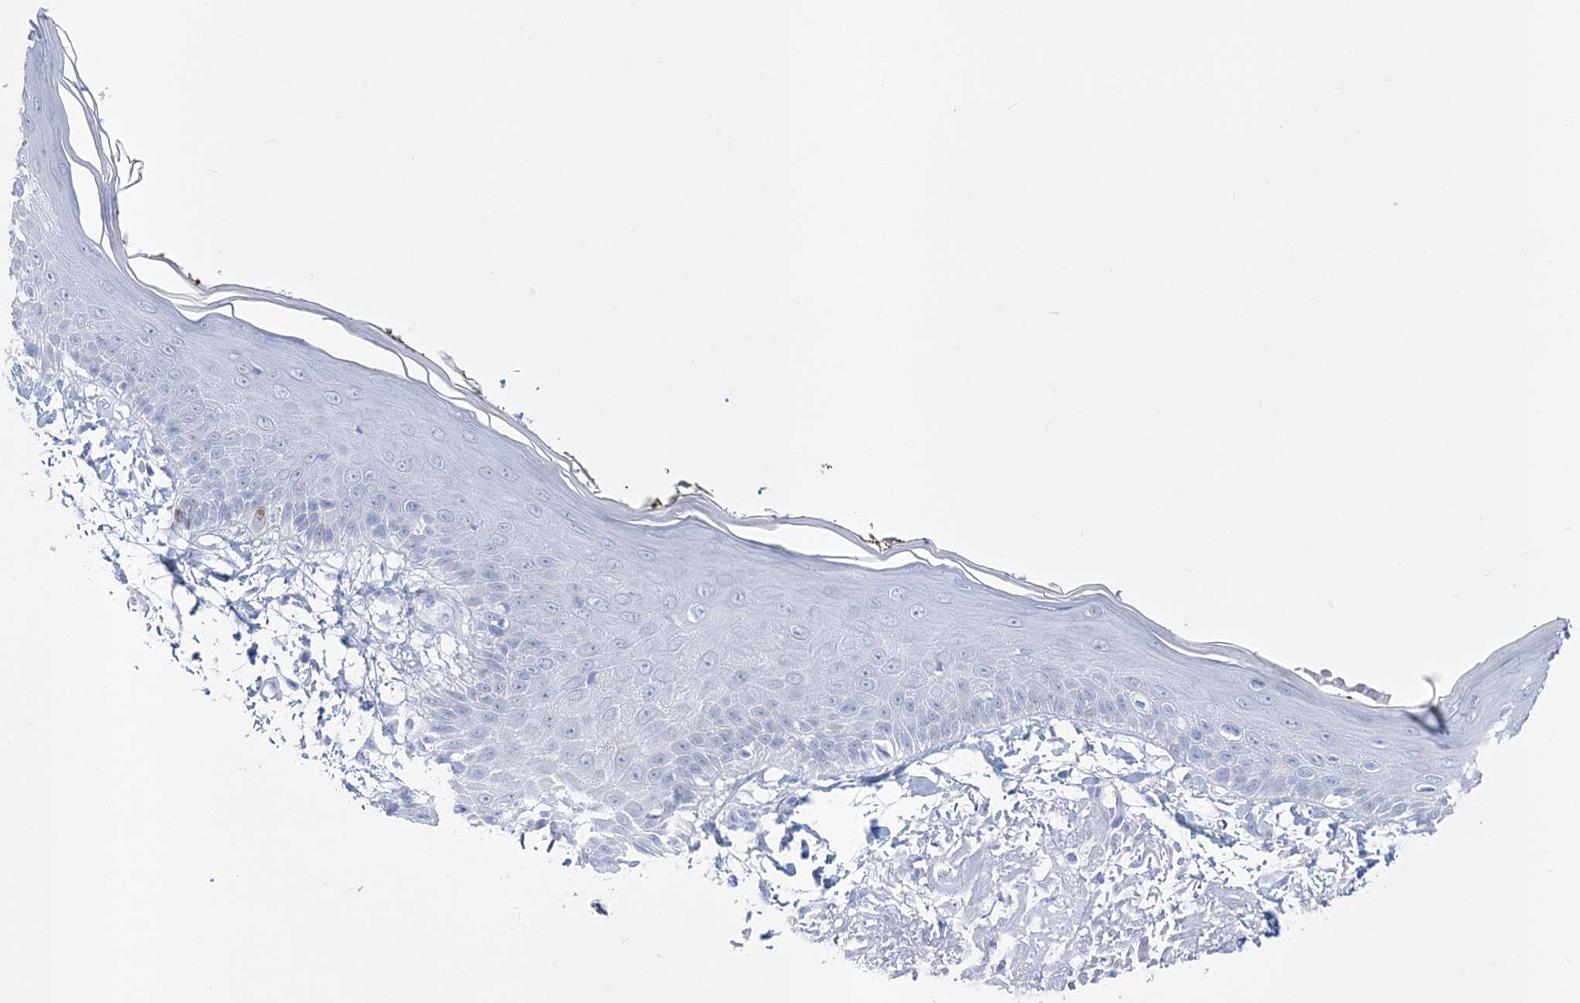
{"staining": {"intensity": "negative", "quantity": "none", "location": "none"}, "tissue": "skin", "cell_type": "Fibroblasts", "image_type": "normal", "snomed": [{"axis": "morphology", "description": "Normal tissue, NOS"}, {"axis": "topography", "description": "Skin"}, {"axis": "topography", "description": "Skeletal muscle"}], "caption": "Fibroblasts show no significant protein positivity in unremarkable skin. Brightfield microscopy of IHC stained with DAB (3,3'-diaminobenzidine) (brown) and hematoxylin (blue), captured at high magnification.", "gene": "RBP2", "patient": {"sex": "male", "age": 83}}